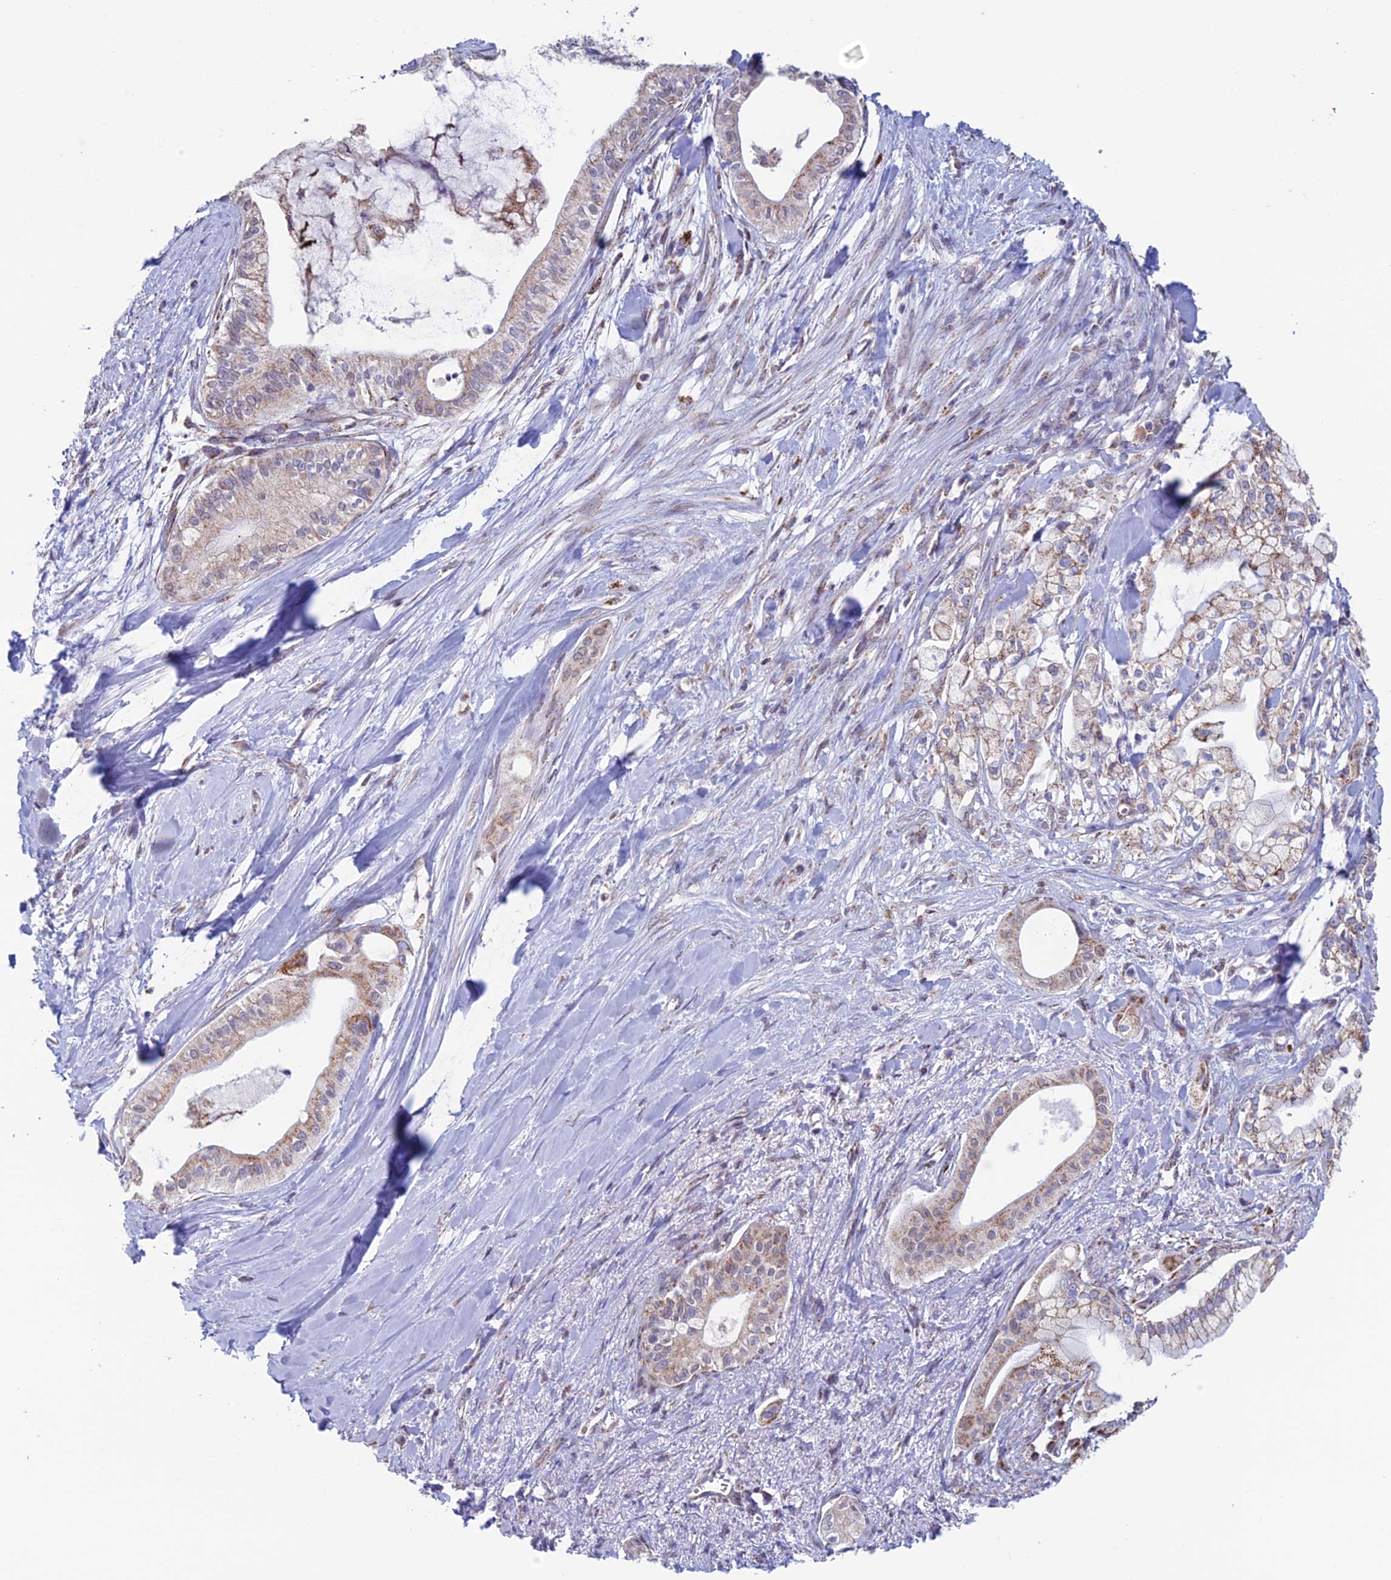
{"staining": {"intensity": "moderate", "quantity": "25%-75%", "location": "cytoplasmic/membranous"}, "tissue": "pancreatic cancer", "cell_type": "Tumor cells", "image_type": "cancer", "snomed": [{"axis": "morphology", "description": "Adenocarcinoma, NOS"}, {"axis": "topography", "description": "Pancreas"}], "caption": "Immunohistochemistry of pancreatic adenocarcinoma demonstrates medium levels of moderate cytoplasmic/membranous positivity in approximately 25%-75% of tumor cells.", "gene": "ZNG1B", "patient": {"sex": "male", "age": 78}}